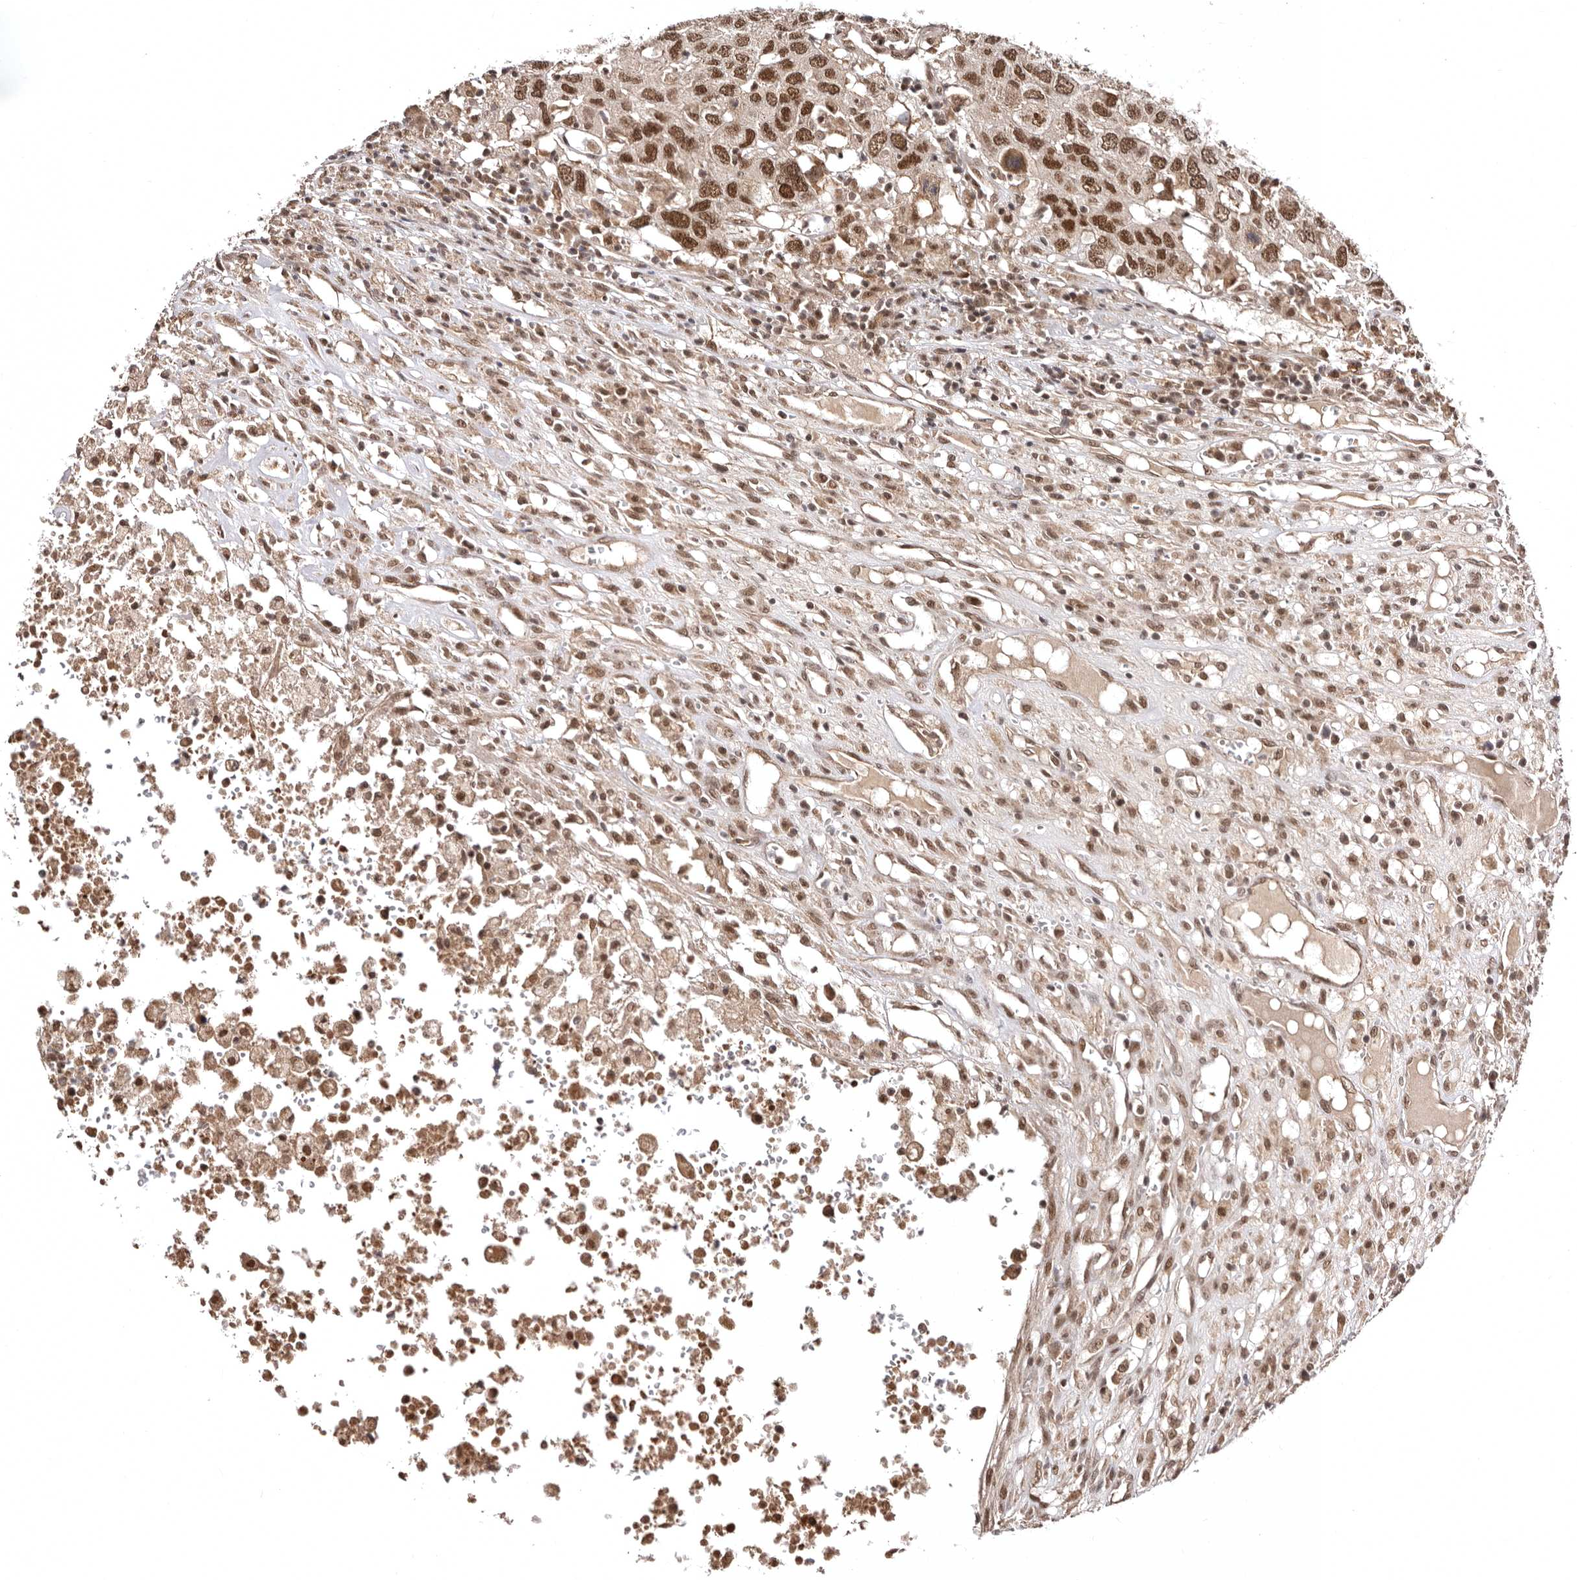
{"staining": {"intensity": "moderate", "quantity": ">75%", "location": "nuclear"}, "tissue": "head and neck cancer", "cell_type": "Tumor cells", "image_type": "cancer", "snomed": [{"axis": "morphology", "description": "Squamous cell carcinoma, NOS"}, {"axis": "topography", "description": "Head-Neck"}], "caption": "The immunohistochemical stain shows moderate nuclear expression in tumor cells of head and neck cancer (squamous cell carcinoma) tissue. (Brightfield microscopy of DAB IHC at high magnification).", "gene": "MED8", "patient": {"sex": "male", "age": 66}}